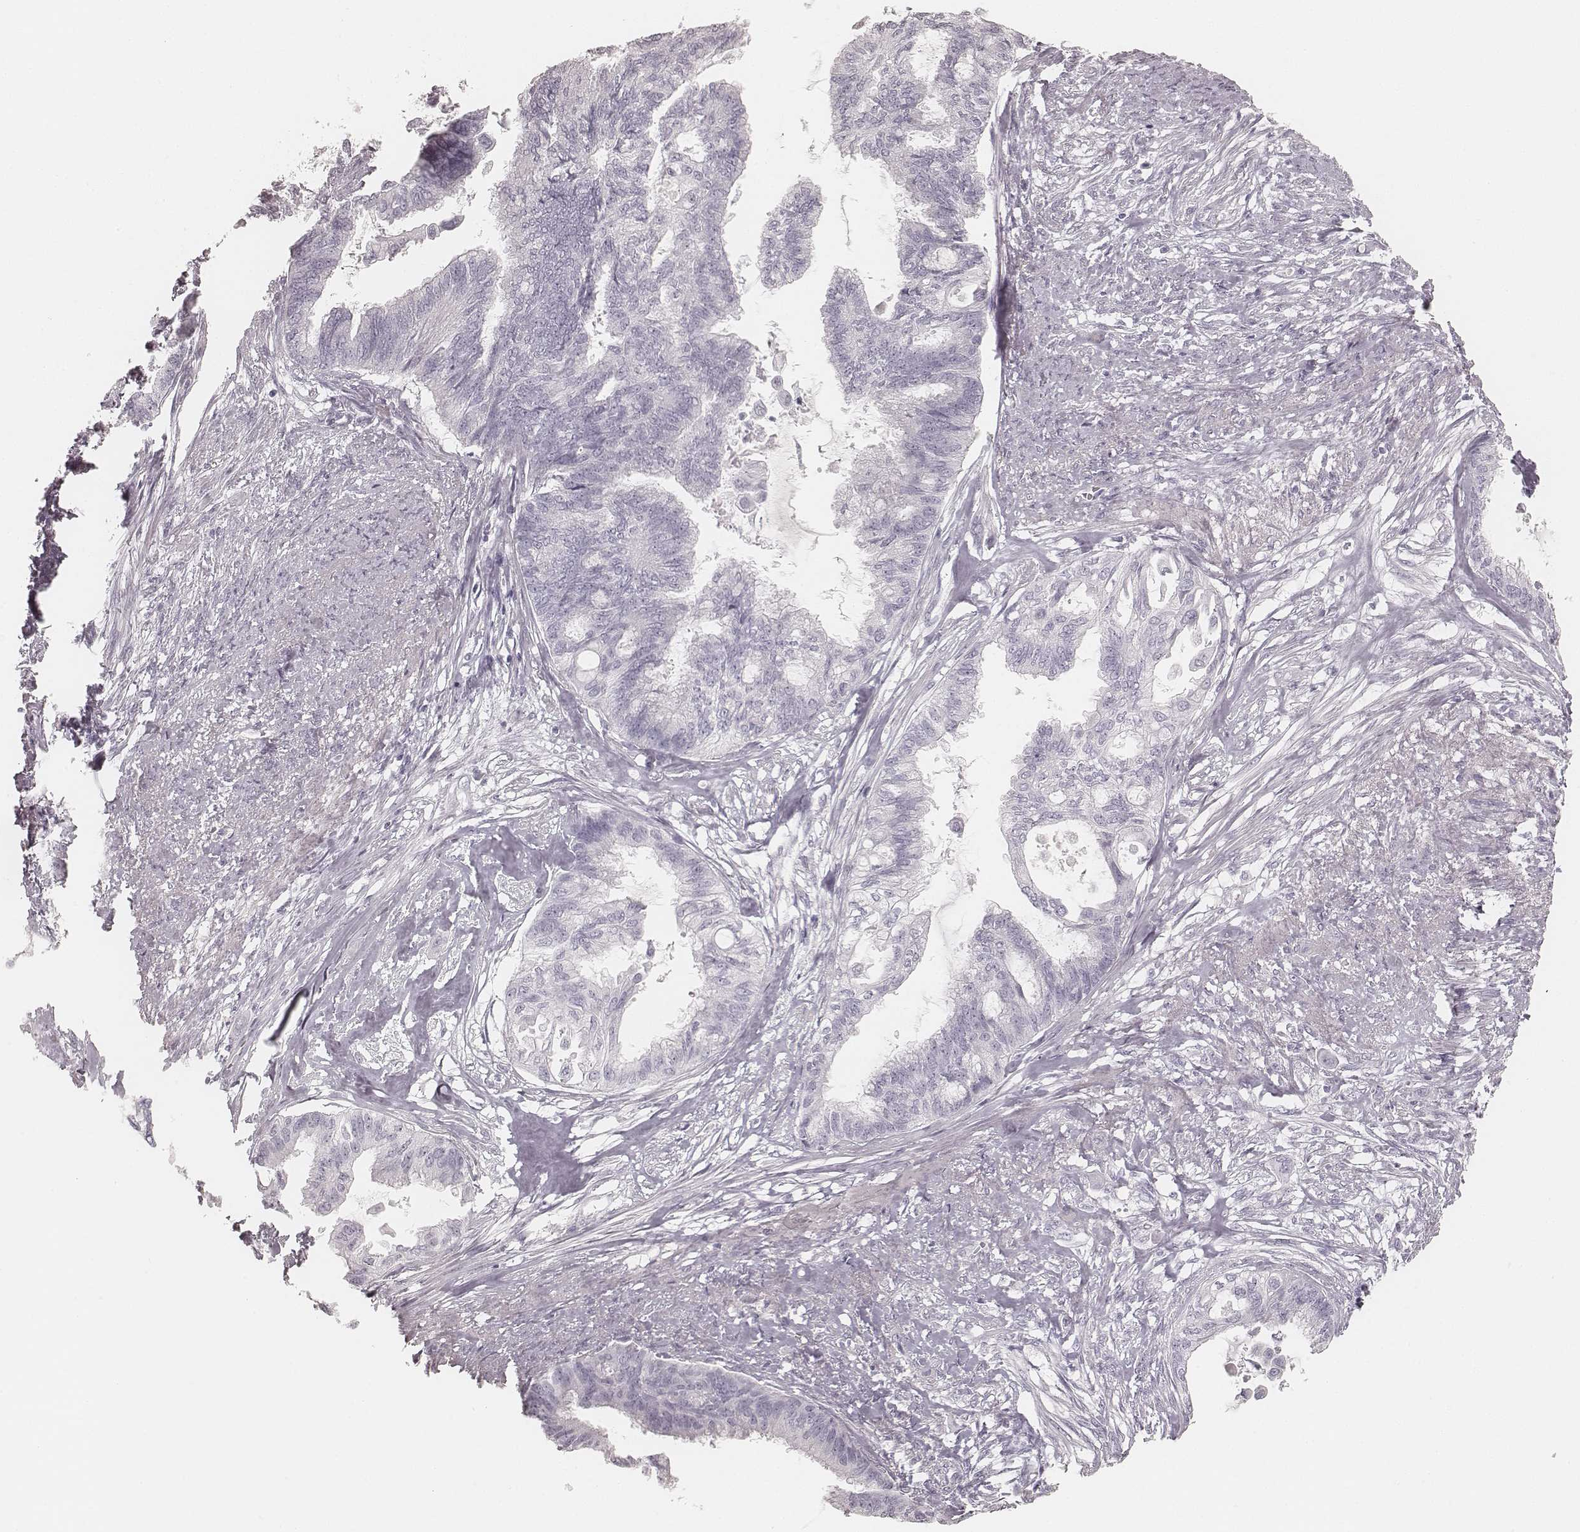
{"staining": {"intensity": "negative", "quantity": "none", "location": "none"}, "tissue": "endometrial cancer", "cell_type": "Tumor cells", "image_type": "cancer", "snomed": [{"axis": "morphology", "description": "Adenocarcinoma, NOS"}, {"axis": "topography", "description": "Endometrium"}], "caption": "This is an immunohistochemistry (IHC) micrograph of endometrial cancer (adenocarcinoma). There is no expression in tumor cells.", "gene": "KRT72", "patient": {"sex": "female", "age": 86}}